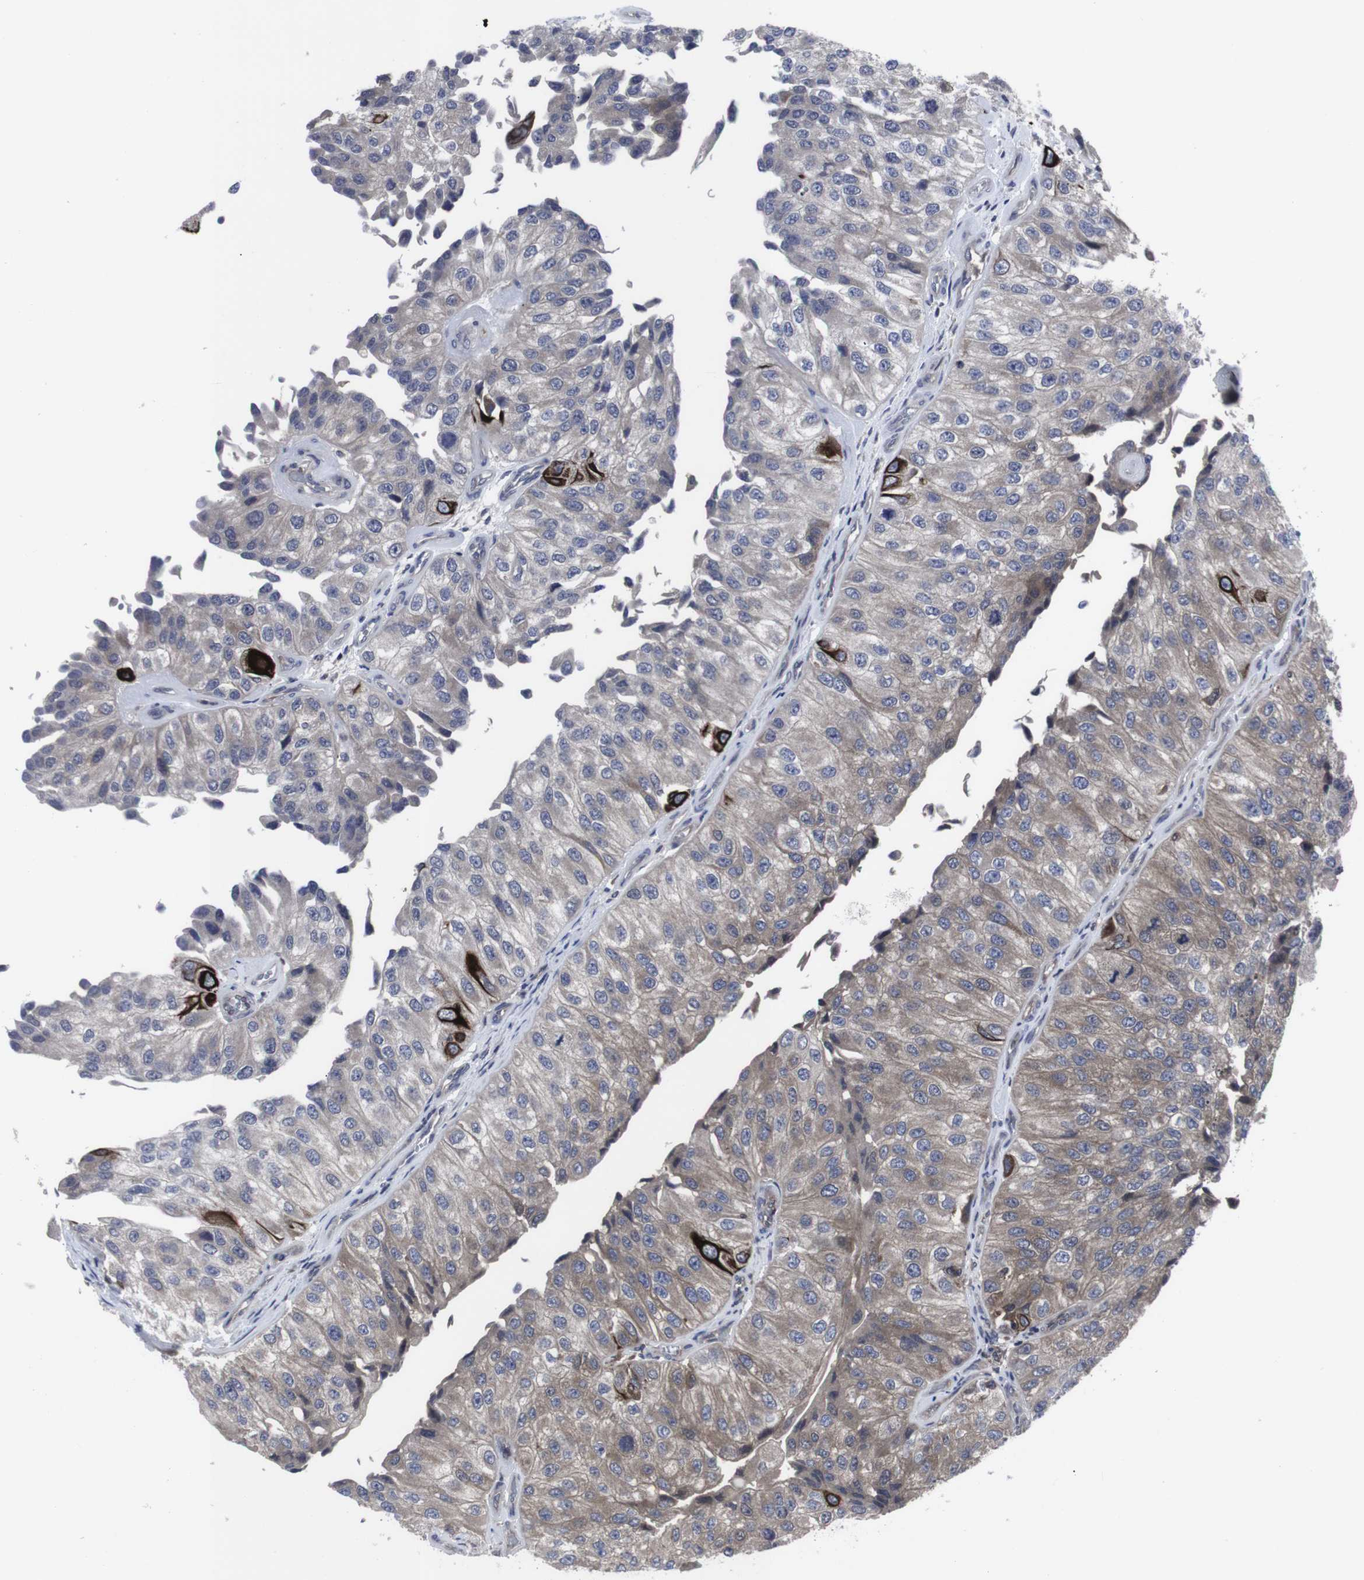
{"staining": {"intensity": "moderate", "quantity": "25%-75%", "location": "cytoplasmic/membranous"}, "tissue": "urothelial cancer", "cell_type": "Tumor cells", "image_type": "cancer", "snomed": [{"axis": "morphology", "description": "Urothelial carcinoma, High grade"}, {"axis": "topography", "description": "Kidney"}, {"axis": "topography", "description": "Urinary bladder"}], "caption": "Urothelial cancer stained with a protein marker reveals moderate staining in tumor cells.", "gene": "HPRT1", "patient": {"sex": "male", "age": 77}}